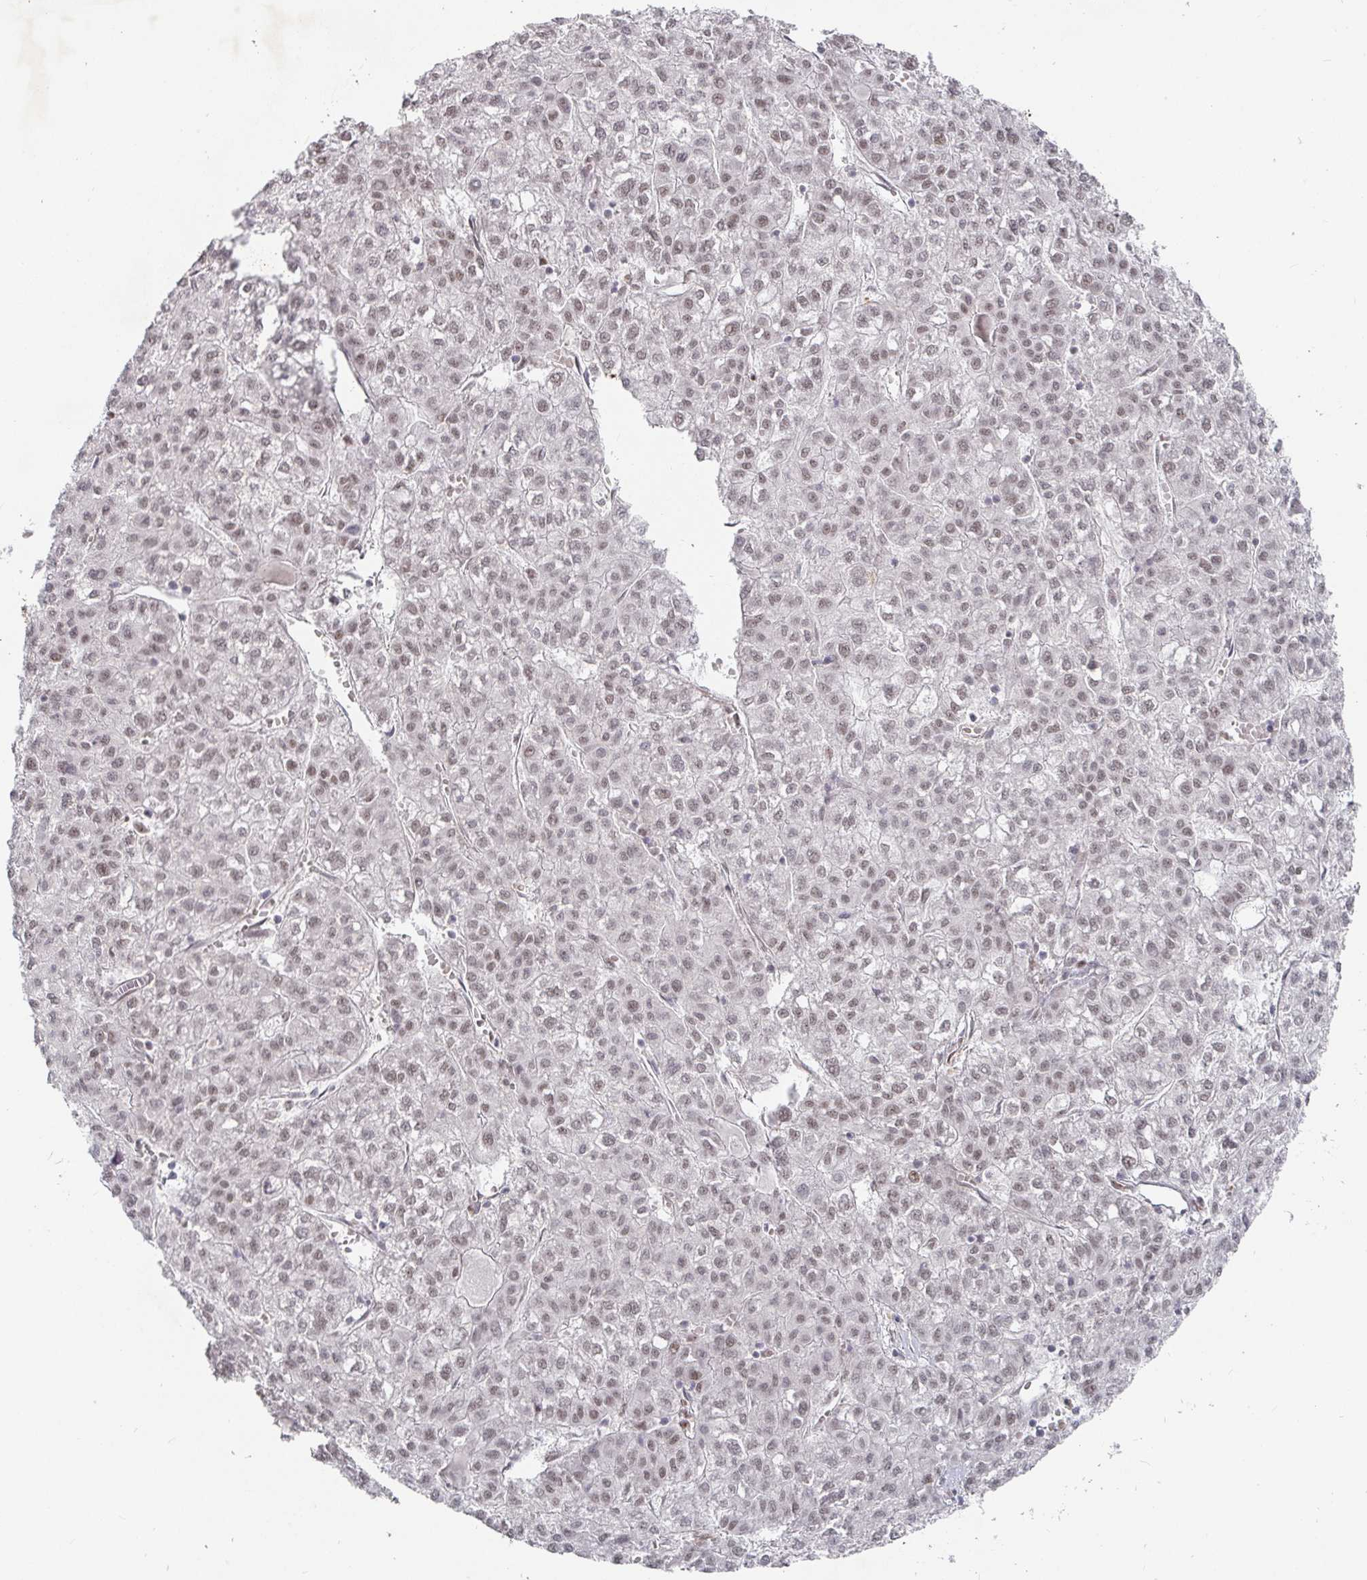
{"staining": {"intensity": "weak", "quantity": ">75%", "location": "nuclear"}, "tissue": "liver cancer", "cell_type": "Tumor cells", "image_type": "cancer", "snomed": [{"axis": "morphology", "description": "Carcinoma, Hepatocellular, NOS"}, {"axis": "topography", "description": "Liver"}], "caption": "Human hepatocellular carcinoma (liver) stained with a protein marker exhibits weak staining in tumor cells.", "gene": "RCOR1", "patient": {"sex": "female", "age": 43}}